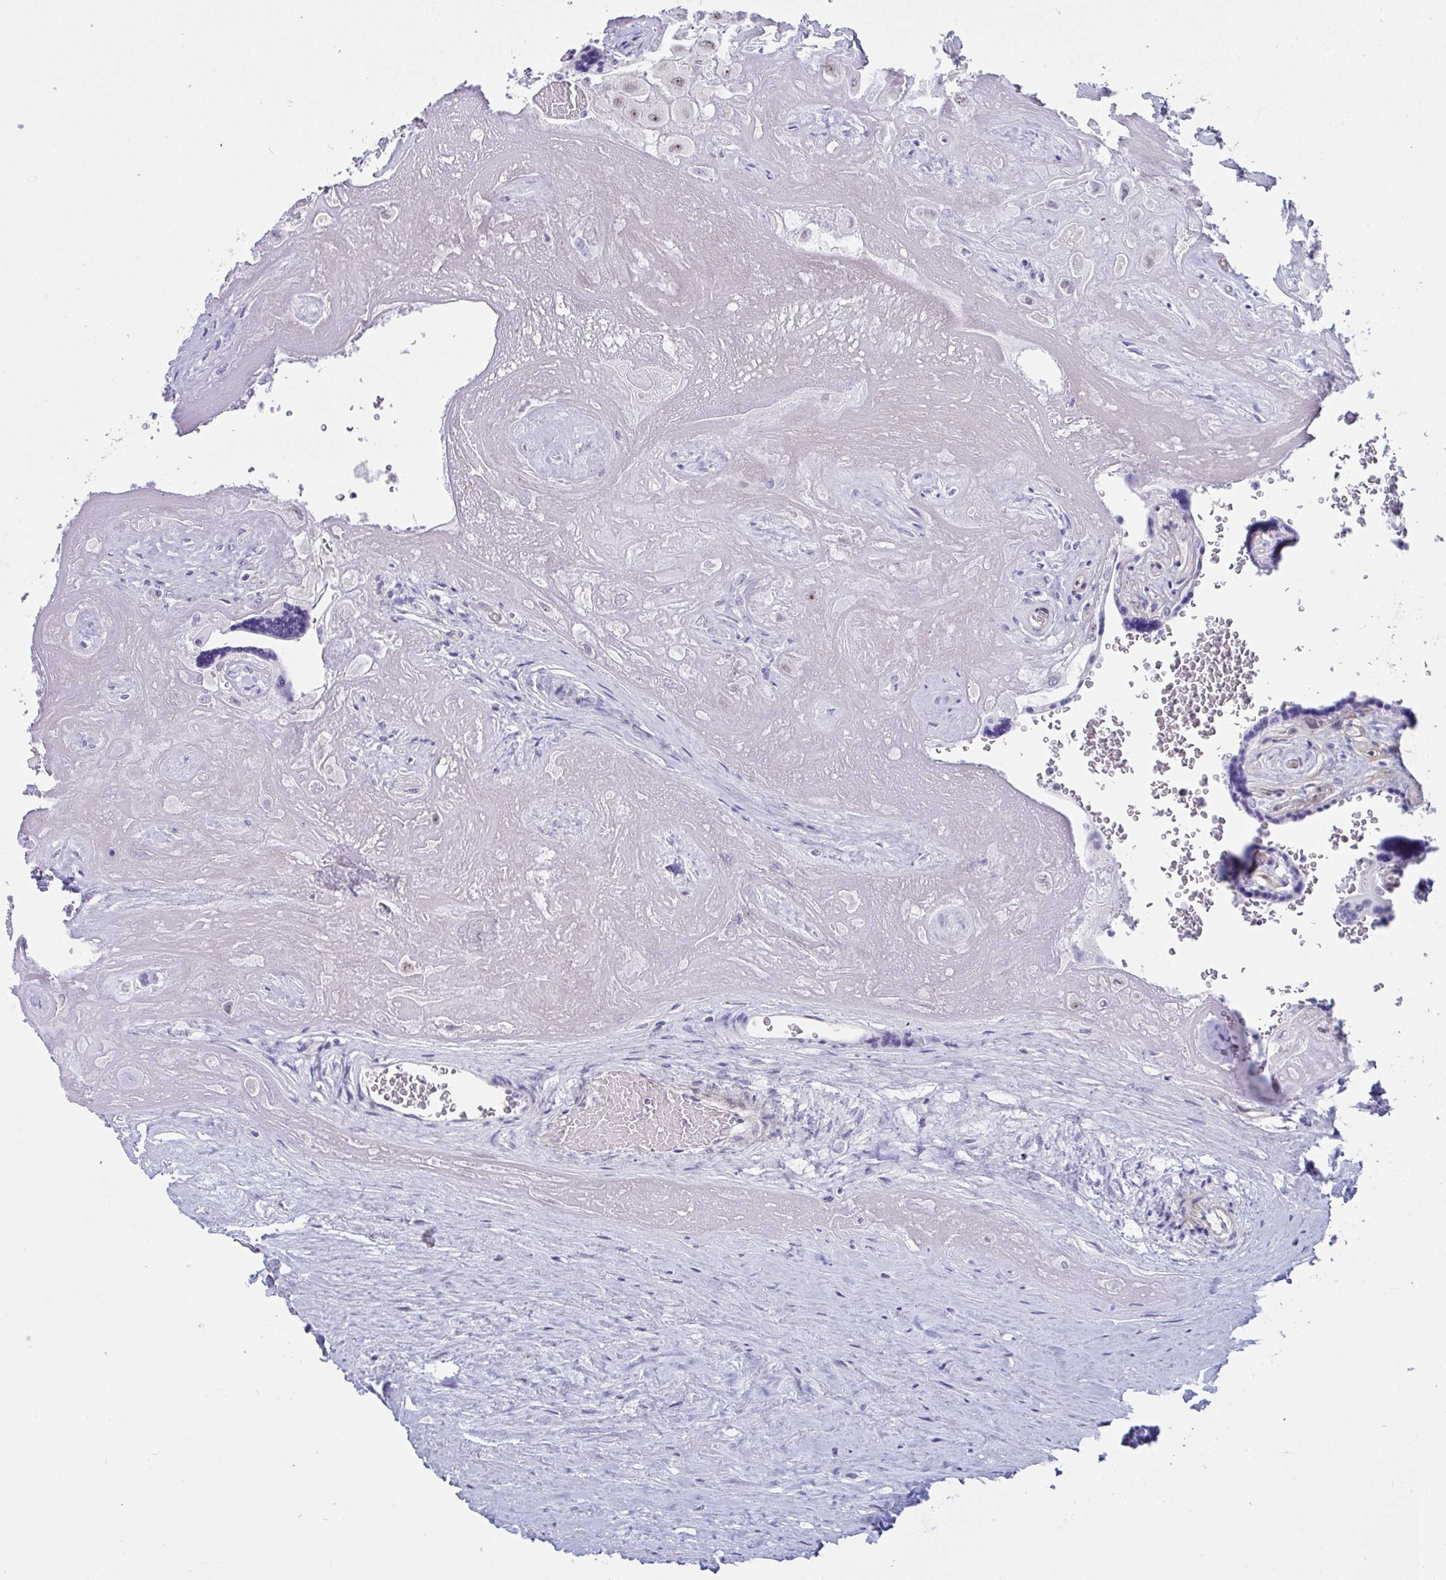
{"staining": {"intensity": "weak", "quantity": ">75%", "location": "nuclear"}, "tissue": "placenta", "cell_type": "Decidual cells", "image_type": "normal", "snomed": [{"axis": "morphology", "description": "Normal tissue, NOS"}, {"axis": "topography", "description": "Placenta"}], "caption": "Approximately >75% of decidual cells in benign human placenta display weak nuclear protein positivity as visualized by brown immunohistochemical staining.", "gene": "CDK13", "patient": {"sex": "female", "age": 32}}